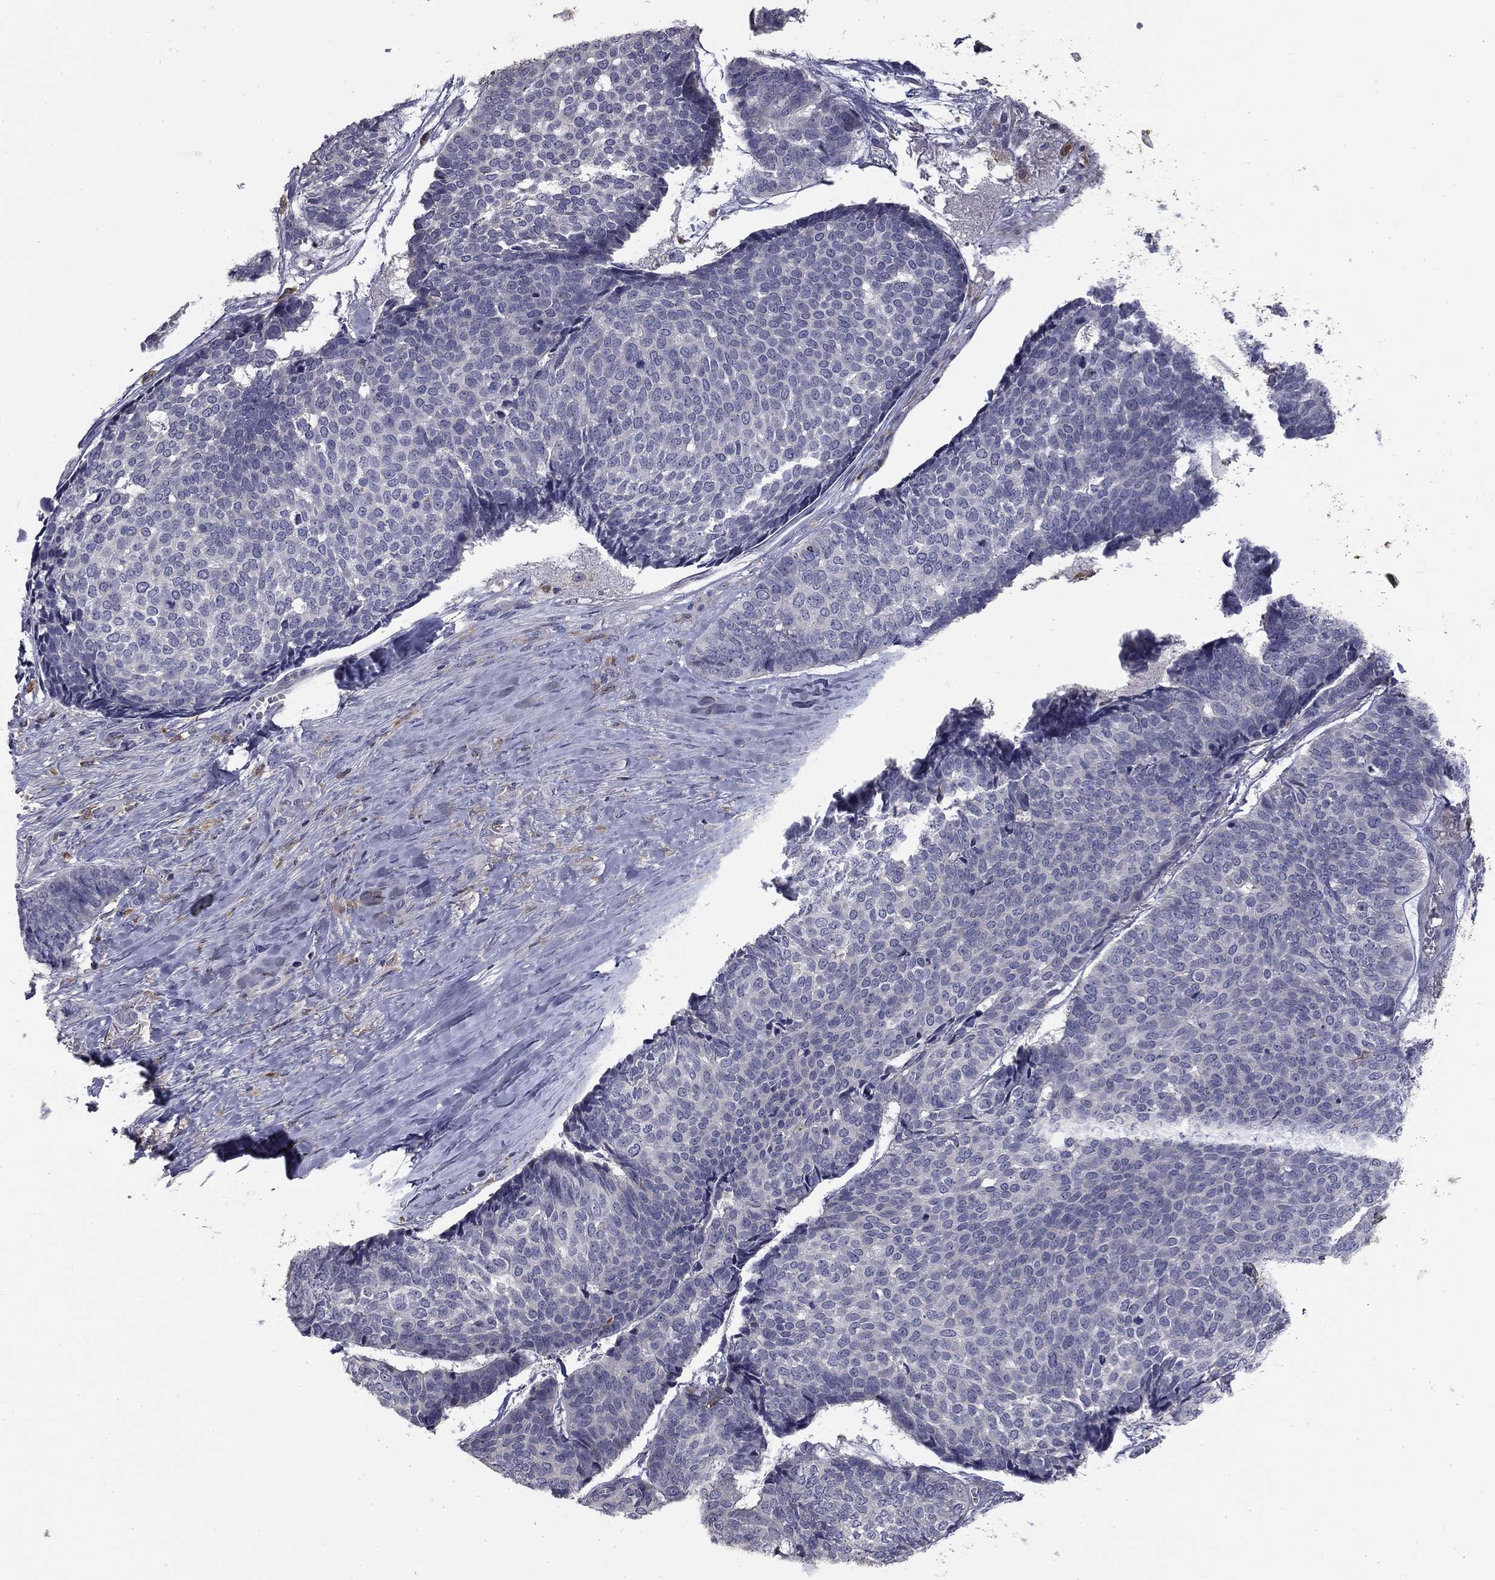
{"staining": {"intensity": "negative", "quantity": "none", "location": "none"}, "tissue": "skin cancer", "cell_type": "Tumor cells", "image_type": "cancer", "snomed": [{"axis": "morphology", "description": "Basal cell carcinoma"}, {"axis": "topography", "description": "Skin"}], "caption": "DAB immunohistochemical staining of human basal cell carcinoma (skin) shows no significant staining in tumor cells.", "gene": "PLCB2", "patient": {"sex": "male", "age": 86}}